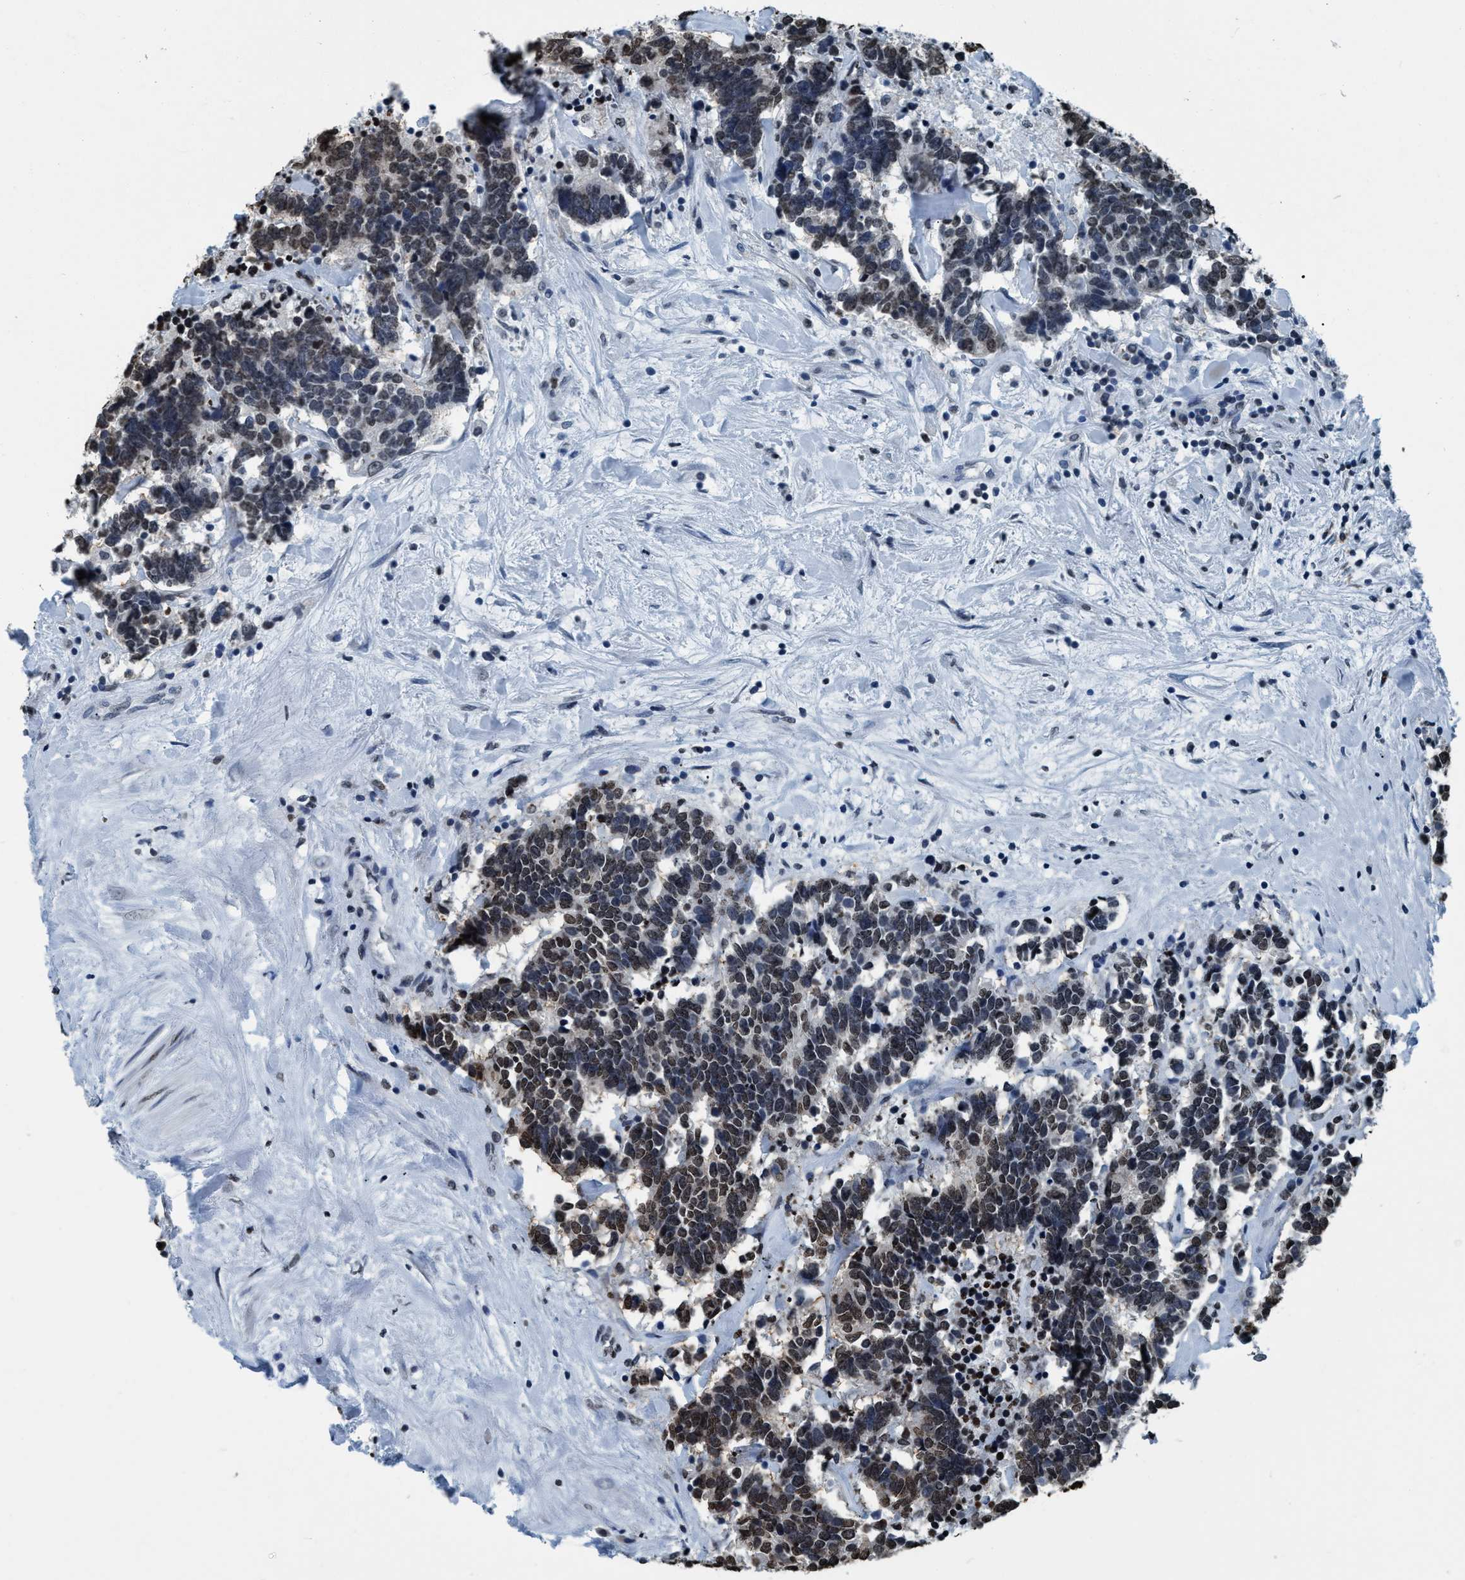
{"staining": {"intensity": "weak", "quantity": ">75%", "location": "nuclear"}, "tissue": "carcinoid", "cell_type": "Tumor cells", "image_type": "cancer", "snomed": [{"axis": "morphology", "description": "Carcinoma, NOS"}, {"axis": "morphology", "description": "Carcinoid, malignant, NOS"}, {"axis": "topography", "description": "Urinary bladder"}], "caption": "A brown stain highlights weak nuclear positivity of a protein in carcinoma tumor cells. The staining is performed using DAB brown chromogen to label protein expression. The nuclei are counter-stained blue using hematoxylin.", "gene": "CCNE2", "patient": {"sex": "male", "age": 57}}